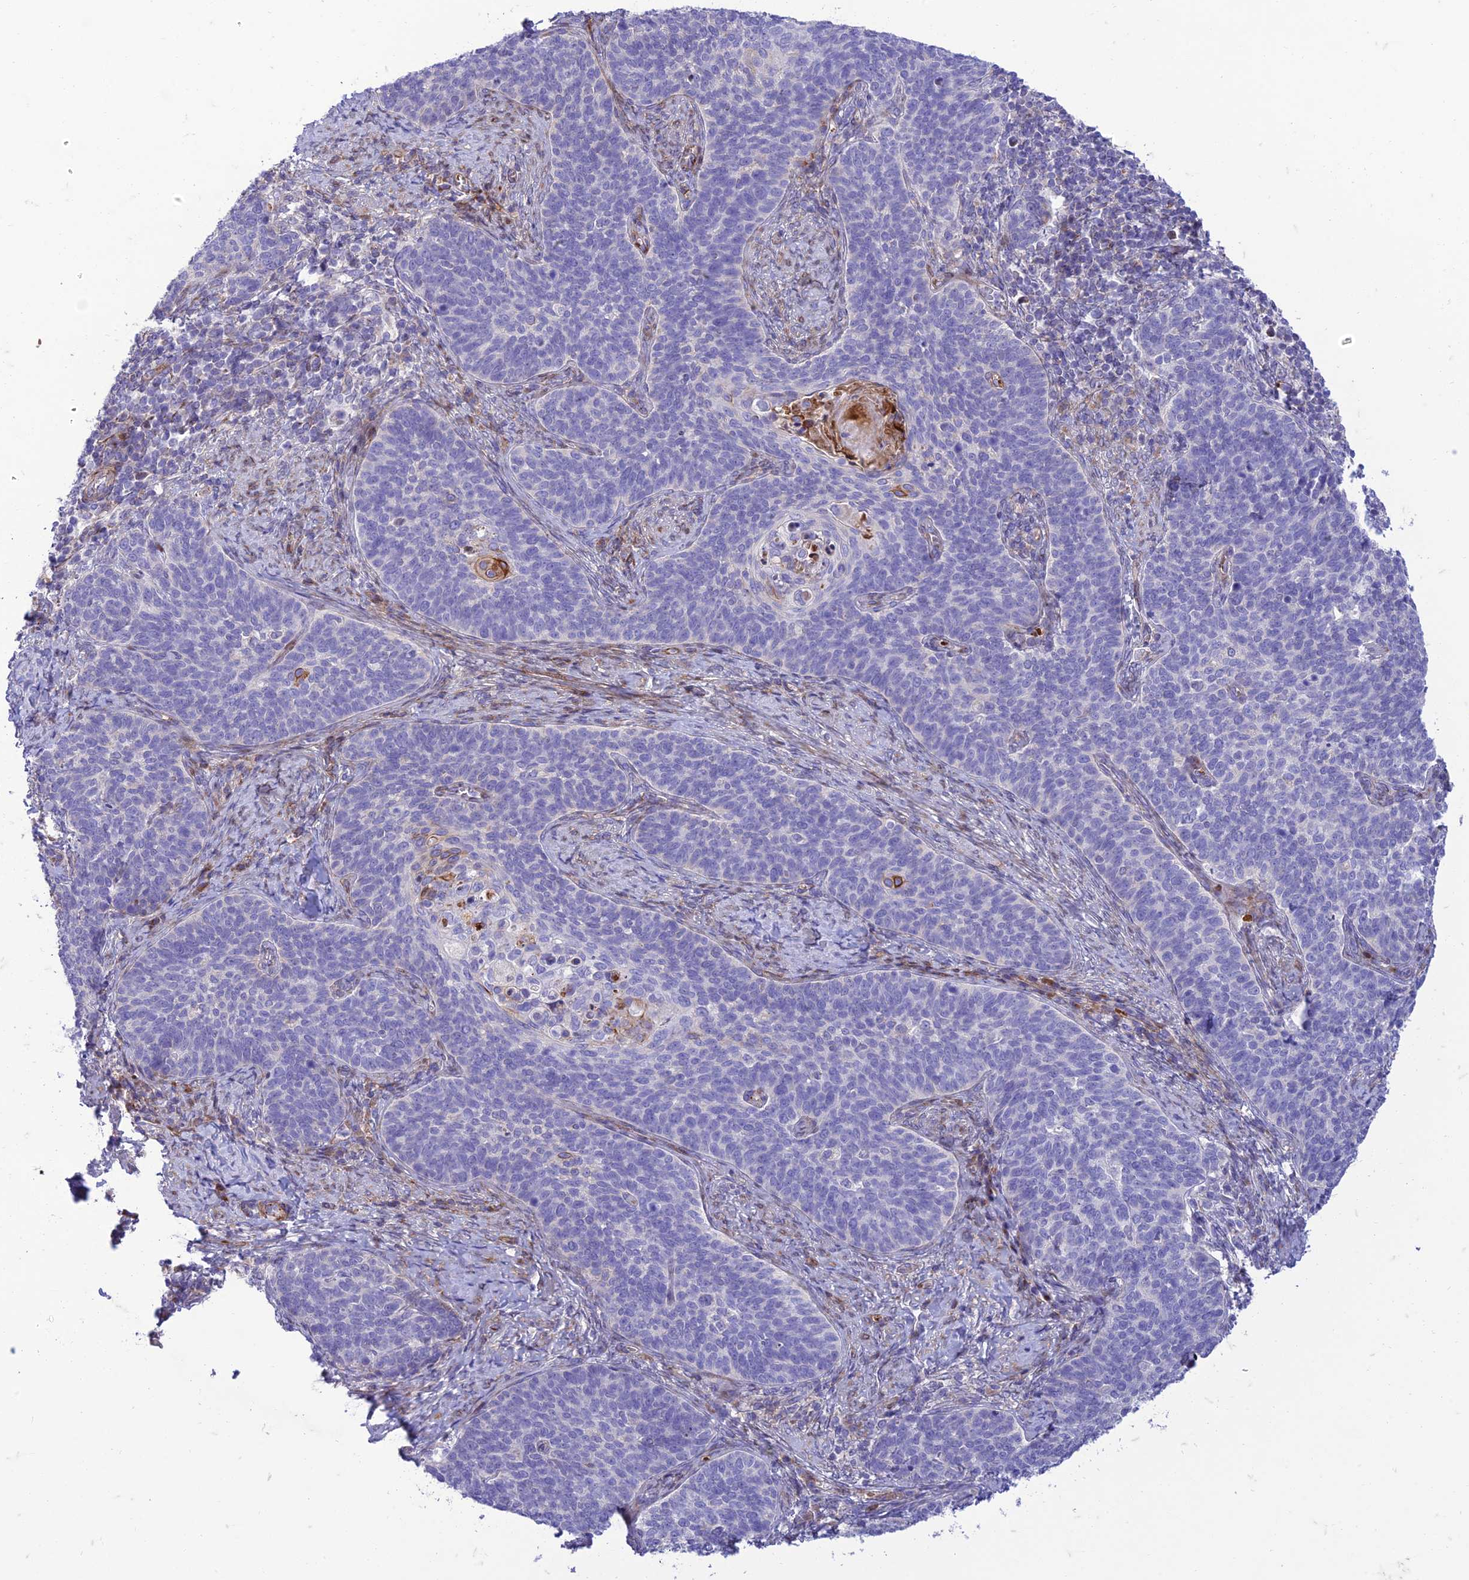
{"staining": {"intensity": "negative", "quantity": "none", "location": "none"}, "tissue": "cervical cancer", "cell_type": "Tumor cells", "image_type": "cancer", "snomed": [{"axis": "morphology", "description": "Normal tissue, NOS"}, {"axis": "morphology", "description": "Squamous cell carcinoma, NOS"}, {"axis": "topography", "description": "Cervix"}], "caption": "Protein analysis of squamous cell carcinoma (cervical) shows no significant positivity in tumor cells. (DAB (3,3'-diaminobenzidine) IHC visualized using brightfield microscopy, high magnification).", "gene": "SEL1L3", "patient": {"sex": "female", "age": 39}}